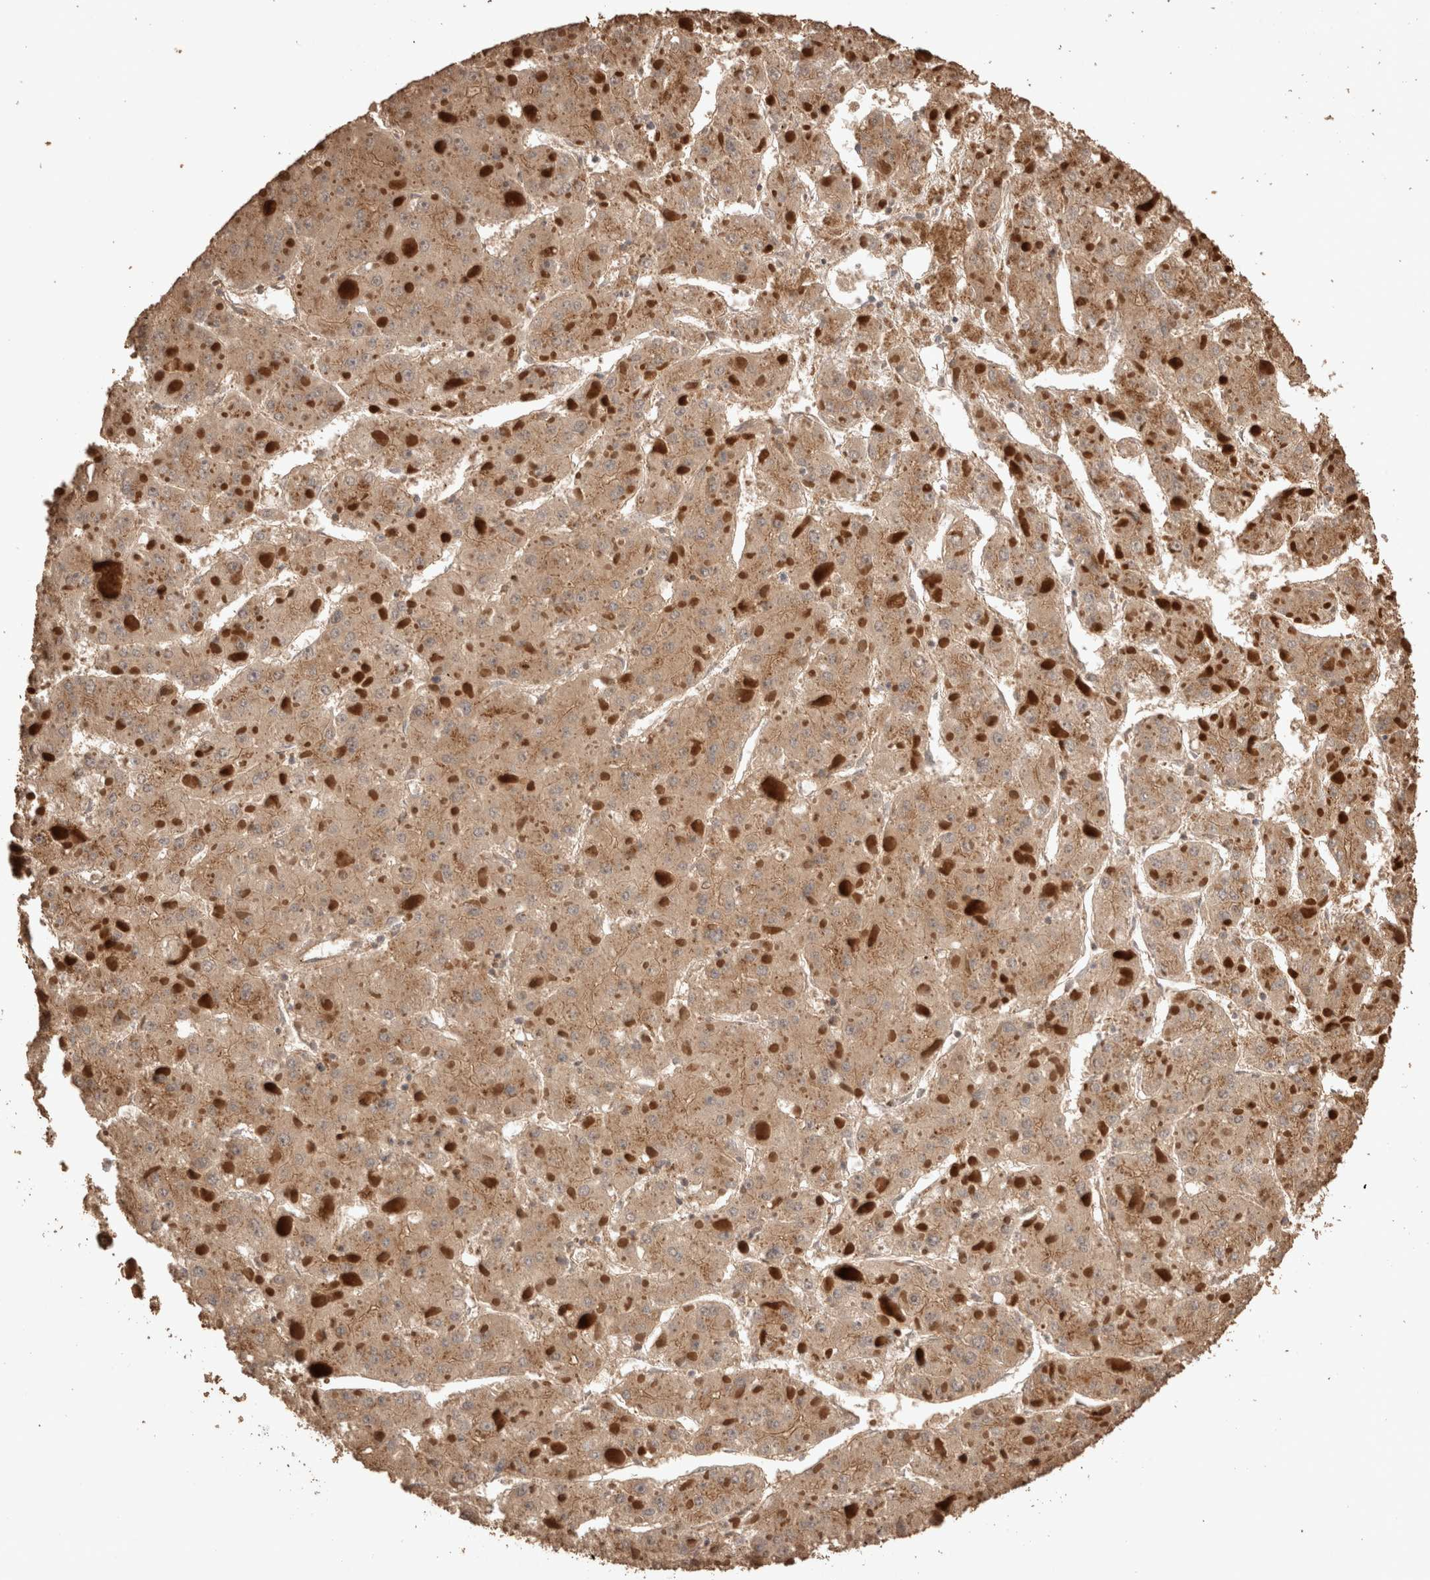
{"staining": {"intensity": "moderate", "quantity": ">75%", "location": "cytoplasmic/membranous"}, "tissue": "liver cancer", "cell_type": "Tumor cells", "image_type": "cancer", "snomed": [{"axis": "morphology", "description": "Carcinoma, Hepatocellular, NOS"}, {"axis": "topography", "description": "Liver"}], "caption": "Immunohistochemistry (IHC) of liver cancer (hepatocellular carcinoma) displays medium levels of moderate cytoplasmic/membranous expression in approximately >75% of tumor cells.", "gene": "VPS28", "patient": {"sex": "female", "age": 73}}